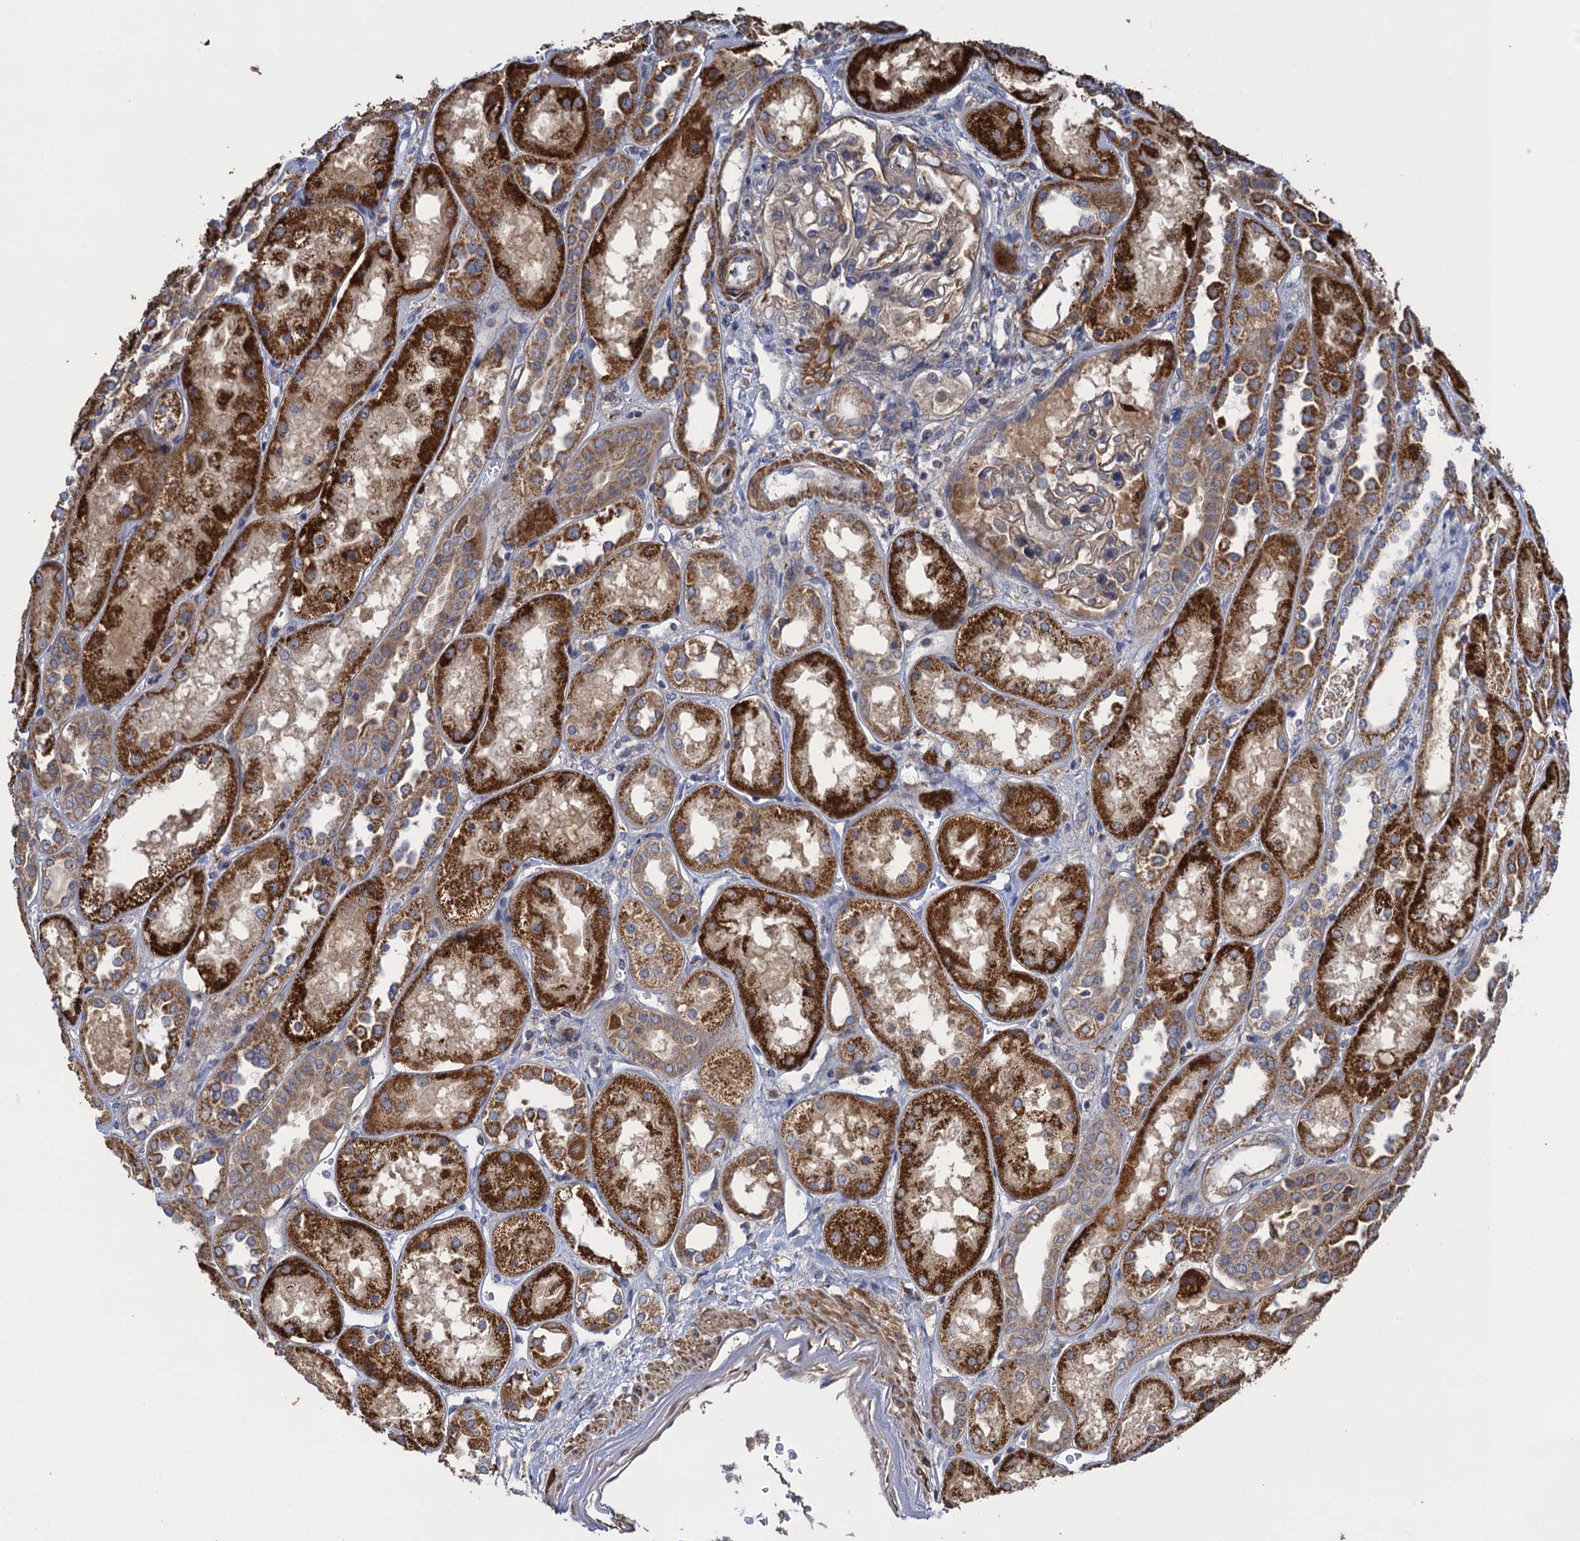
{"staining": {"intensity": "negative", "quantity": "none", "location": "none"}, "tissue": "kidney", "cell_type": "Cells in glomeruli", "image_type": "normal", "snomed": [{"axis": "morphology", "description": "Normal tissue, NOS"}, {"axis": "topography", "description": "Kidney"}], "caption": "Immunohistochemistry image of benign human kidney stained for a protein (brown), which displays no positivity in cells in glomeruli. Nuclei are stained in blue.", "gene": "WDR88", "patient": {"sex": "male", "age": 70}}